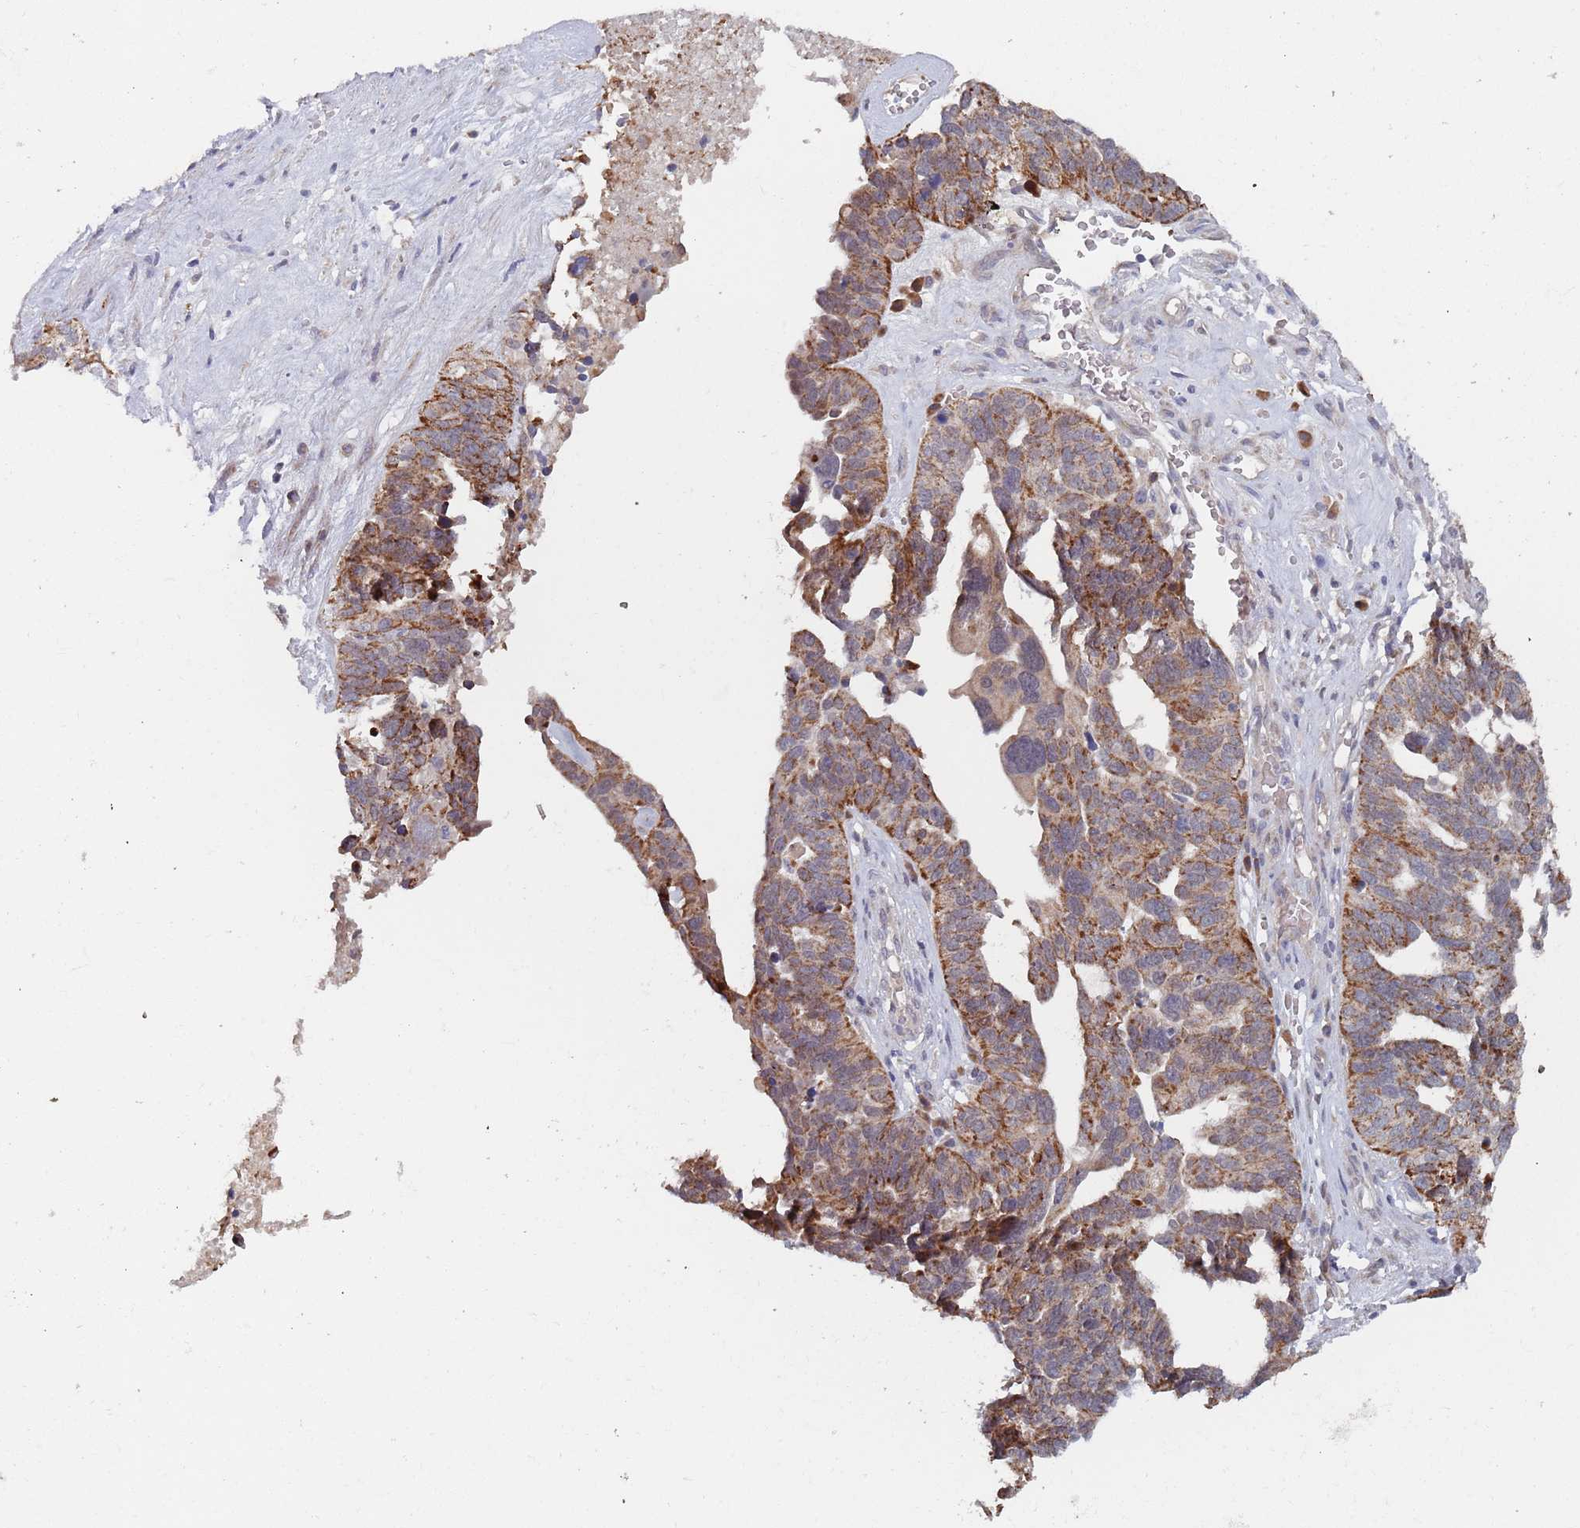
{"staining": {"intensity": "moderate", "quantity": ">75%", "location": "cytoplasmic/membranous"}, "tissue": "ovarian cancer", "cell_type": "Tumor cells", "image_type": "cancer", "snomed": [{"axis": "morphology", "description": "Cystadenocarcinoma, serous, NOS"}, {"axis": "topography", "description": "Ovary"}], "caption": "Human ovarian cancer (serous cystadenocarcinoma) stained with a protein marker displays moderate staining in tumor cells.", "gene": "ZNF140", "patient": {"sex": "female", "age": 59}}